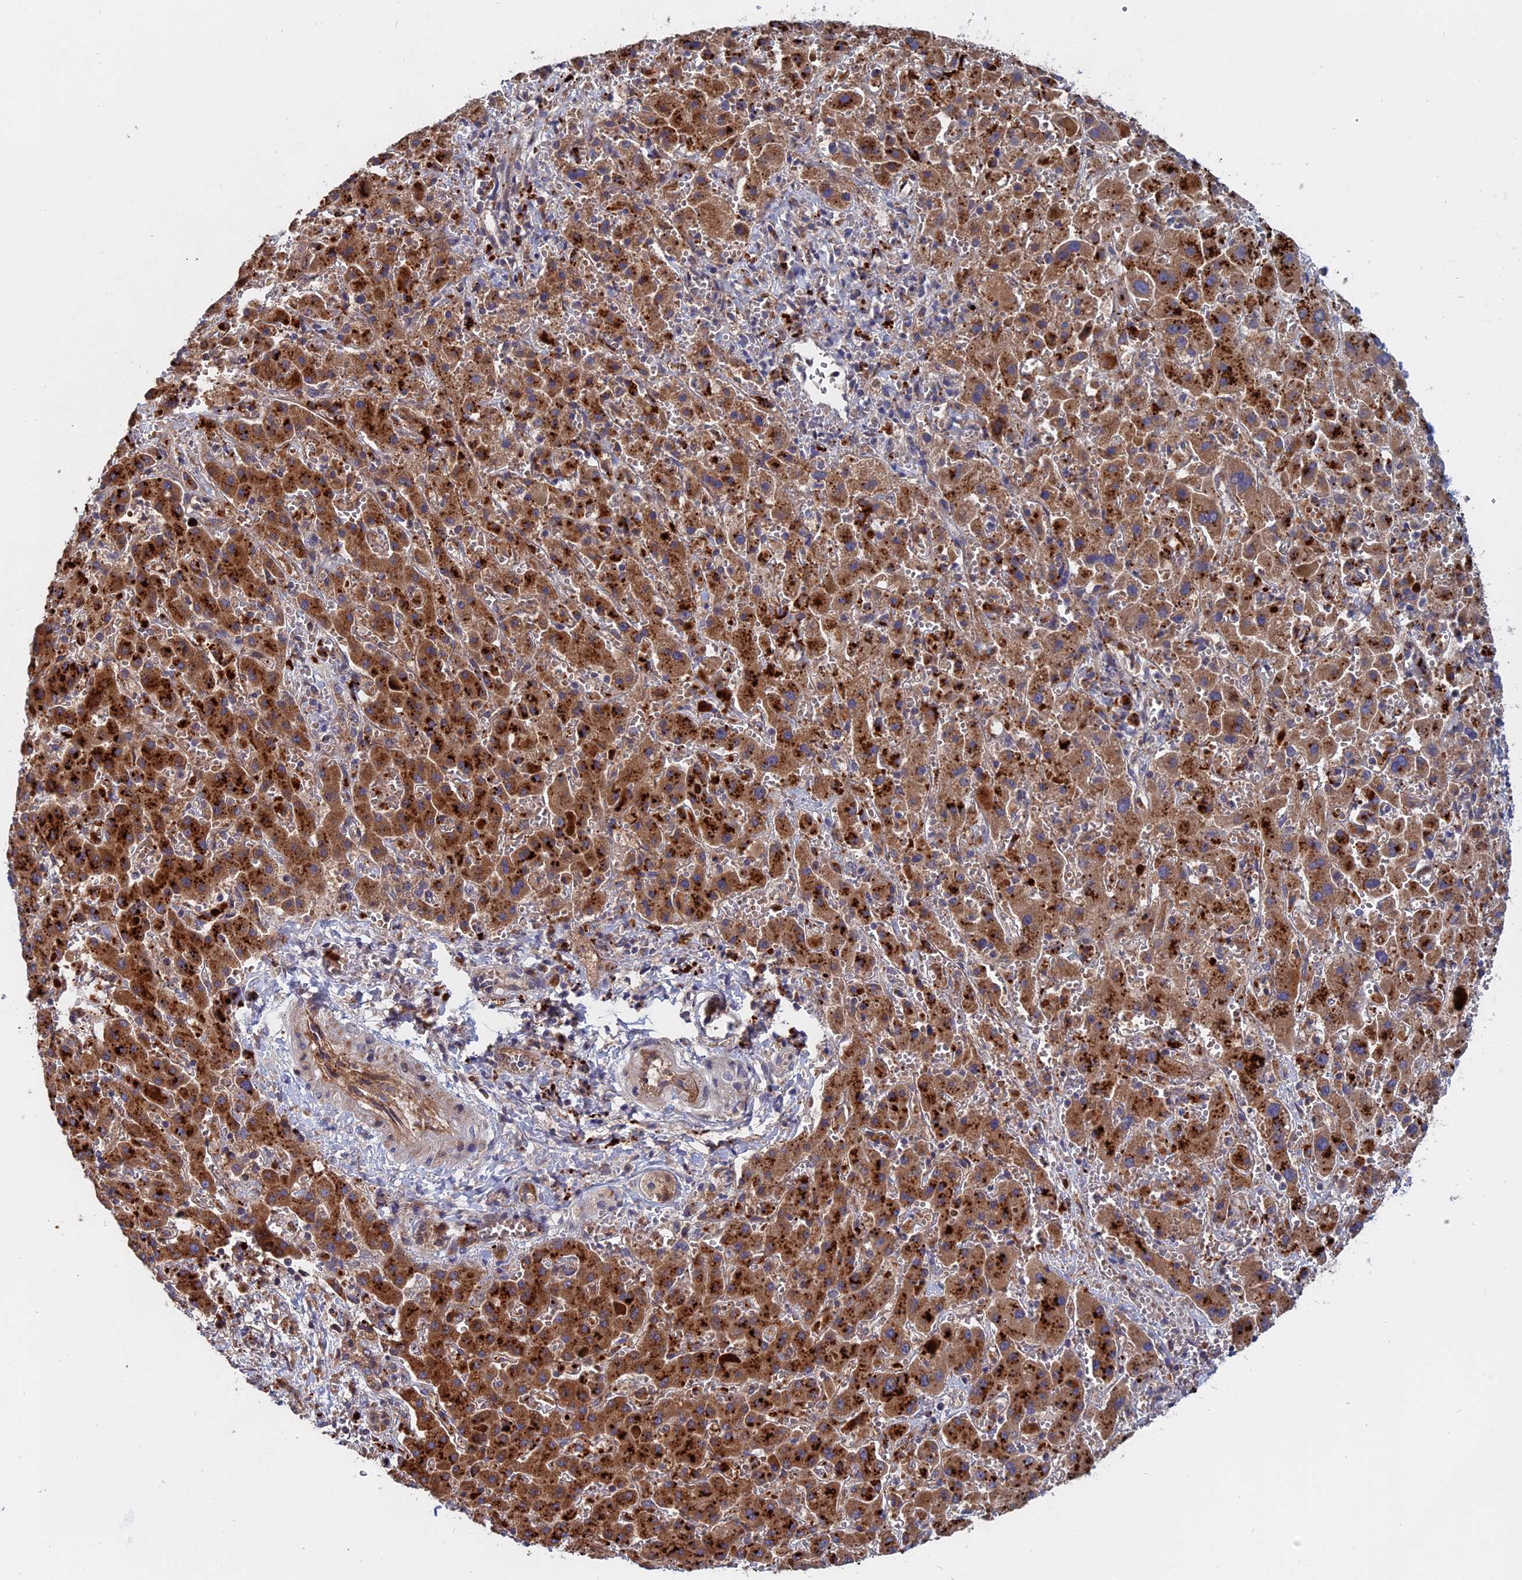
{"staining": {"intensity": "moderate", "quantity": ">75%", "location": "cytoplasmic/membranous"}, "tissue": "liver cancer", "cell_type": "Tumor cells", "image_type": "cancer", "snomed": [{"axis": "morphology", "description": "Cholangiocarcinoma"}, {"axis": "topography", "description": "Liver"}], "caption": "Immunohistochemistry (IHC) of human cholangiocarcinoma (liver) demonstrates medium levels of moderate cytoplasmic/membranous expression in about >75% of tumor cells.", "gene": "TRAPPC2L", "patient": {"sex": "female", "age": 52}}